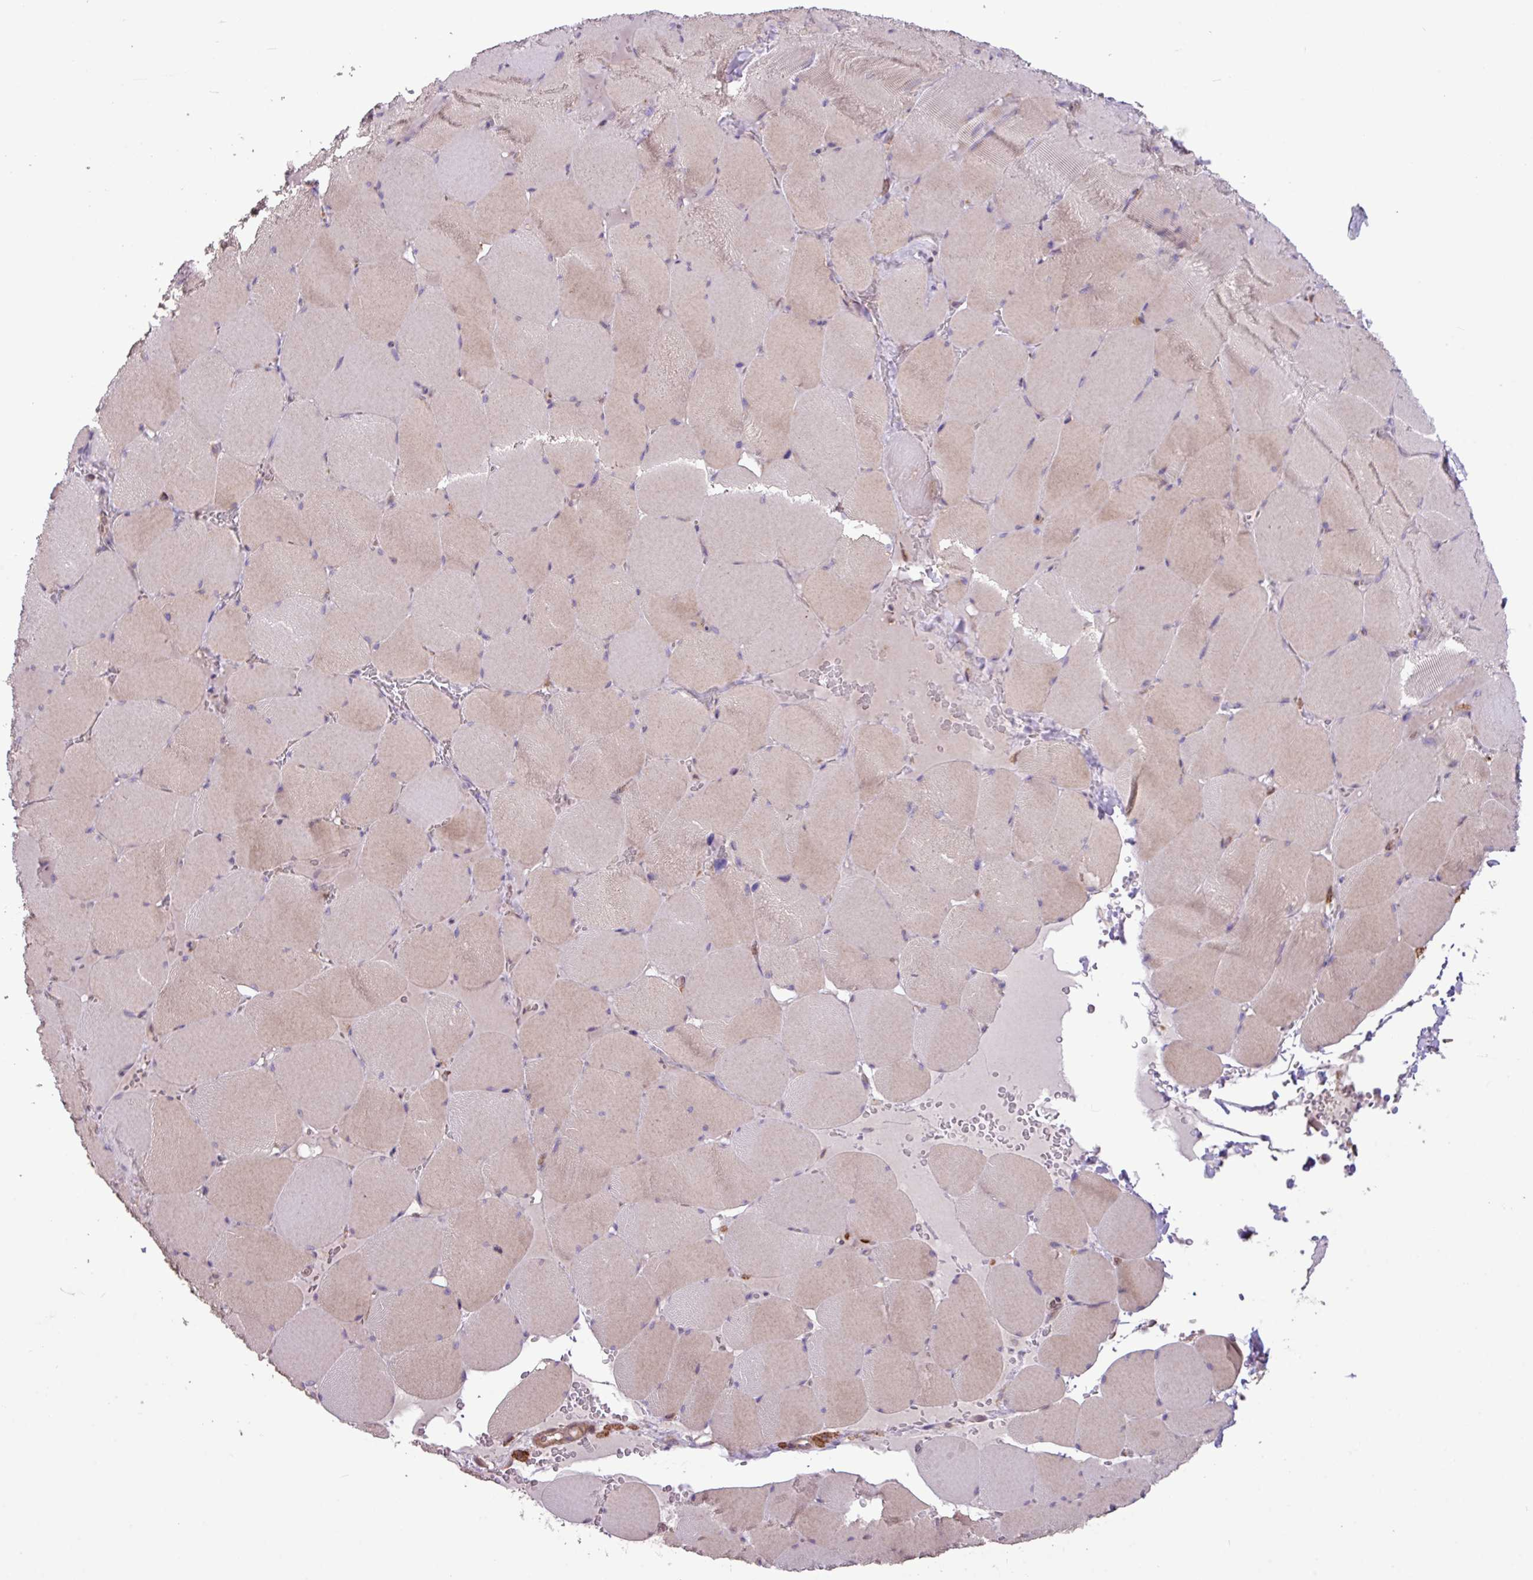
{"staining": {"intensity": "weak", "quantity": "25%-75%", "location": "cytoplasmic/membranous"}, "tissue": "skeletal muscle", "cell_type": "Myocytes", "image_type": "normal", "snomed": [{"axis": "morphology", "description": "Normal tissue, NOS"}, {"axis": "topography", "description": "Skeletal muscle"}, {"axis": "topography", "description": "Head-Neck"}], "caption": "DAB (3,3'-diaminobenzidine) immunohistochemical staining of normal skeletal muscle shows weak cytoplasmic/membranous protein staining in approximately 25%-75% of myocytes. (Stains: DAB (3,3'-diaminobenzidine) in brown, nuclei in blue, Microscopy: brightfield microscopy at high magnification).", "gene": "ARHGEF25", "patient": {"sex": "male", "age": 66}}